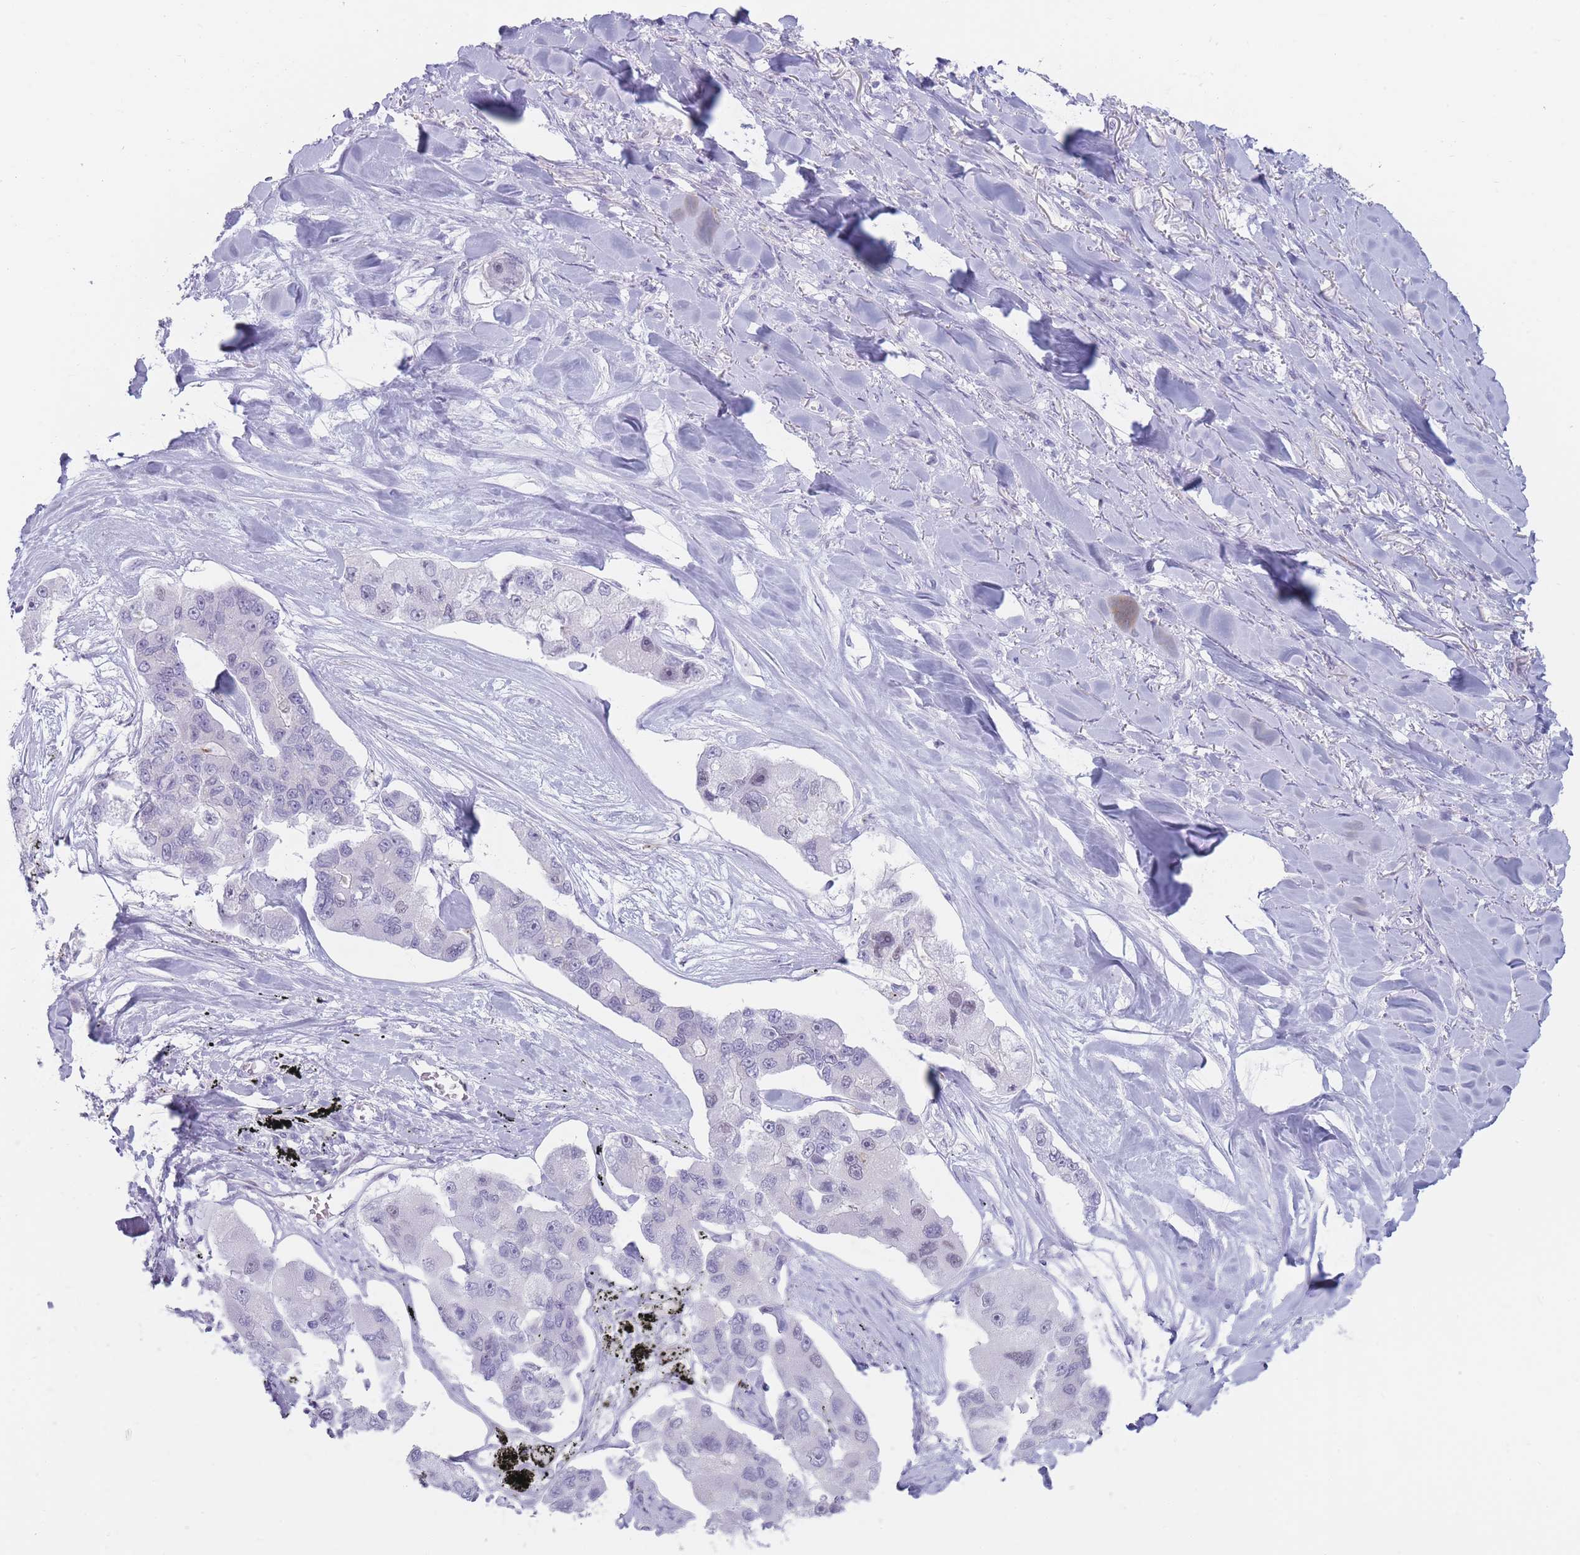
{"staining": {"intensity": "weak", "quantity": "<25%", "location": "nuclear"}, "tissue": "lung cancer", "cell_type": "Tumor cells", "image_type": "cancer", "snomed": [{"axis": "morphology", "description": "Adenocarcinoma, NOS"}, {"axis": "topography", "description": "Lung"}], "caption": "IHC photomicrograph of neoplastic tissue: human lung cancer stained with DAB (3,3'-diaminobenzidine) shows no significant protein staining in tumor cells. (DAB (3,3'-diaminobenzidine) immunohistochemistry, high magnification).", "gene": "IFNA6", "patient": {"sex": "female", "age": 54}}